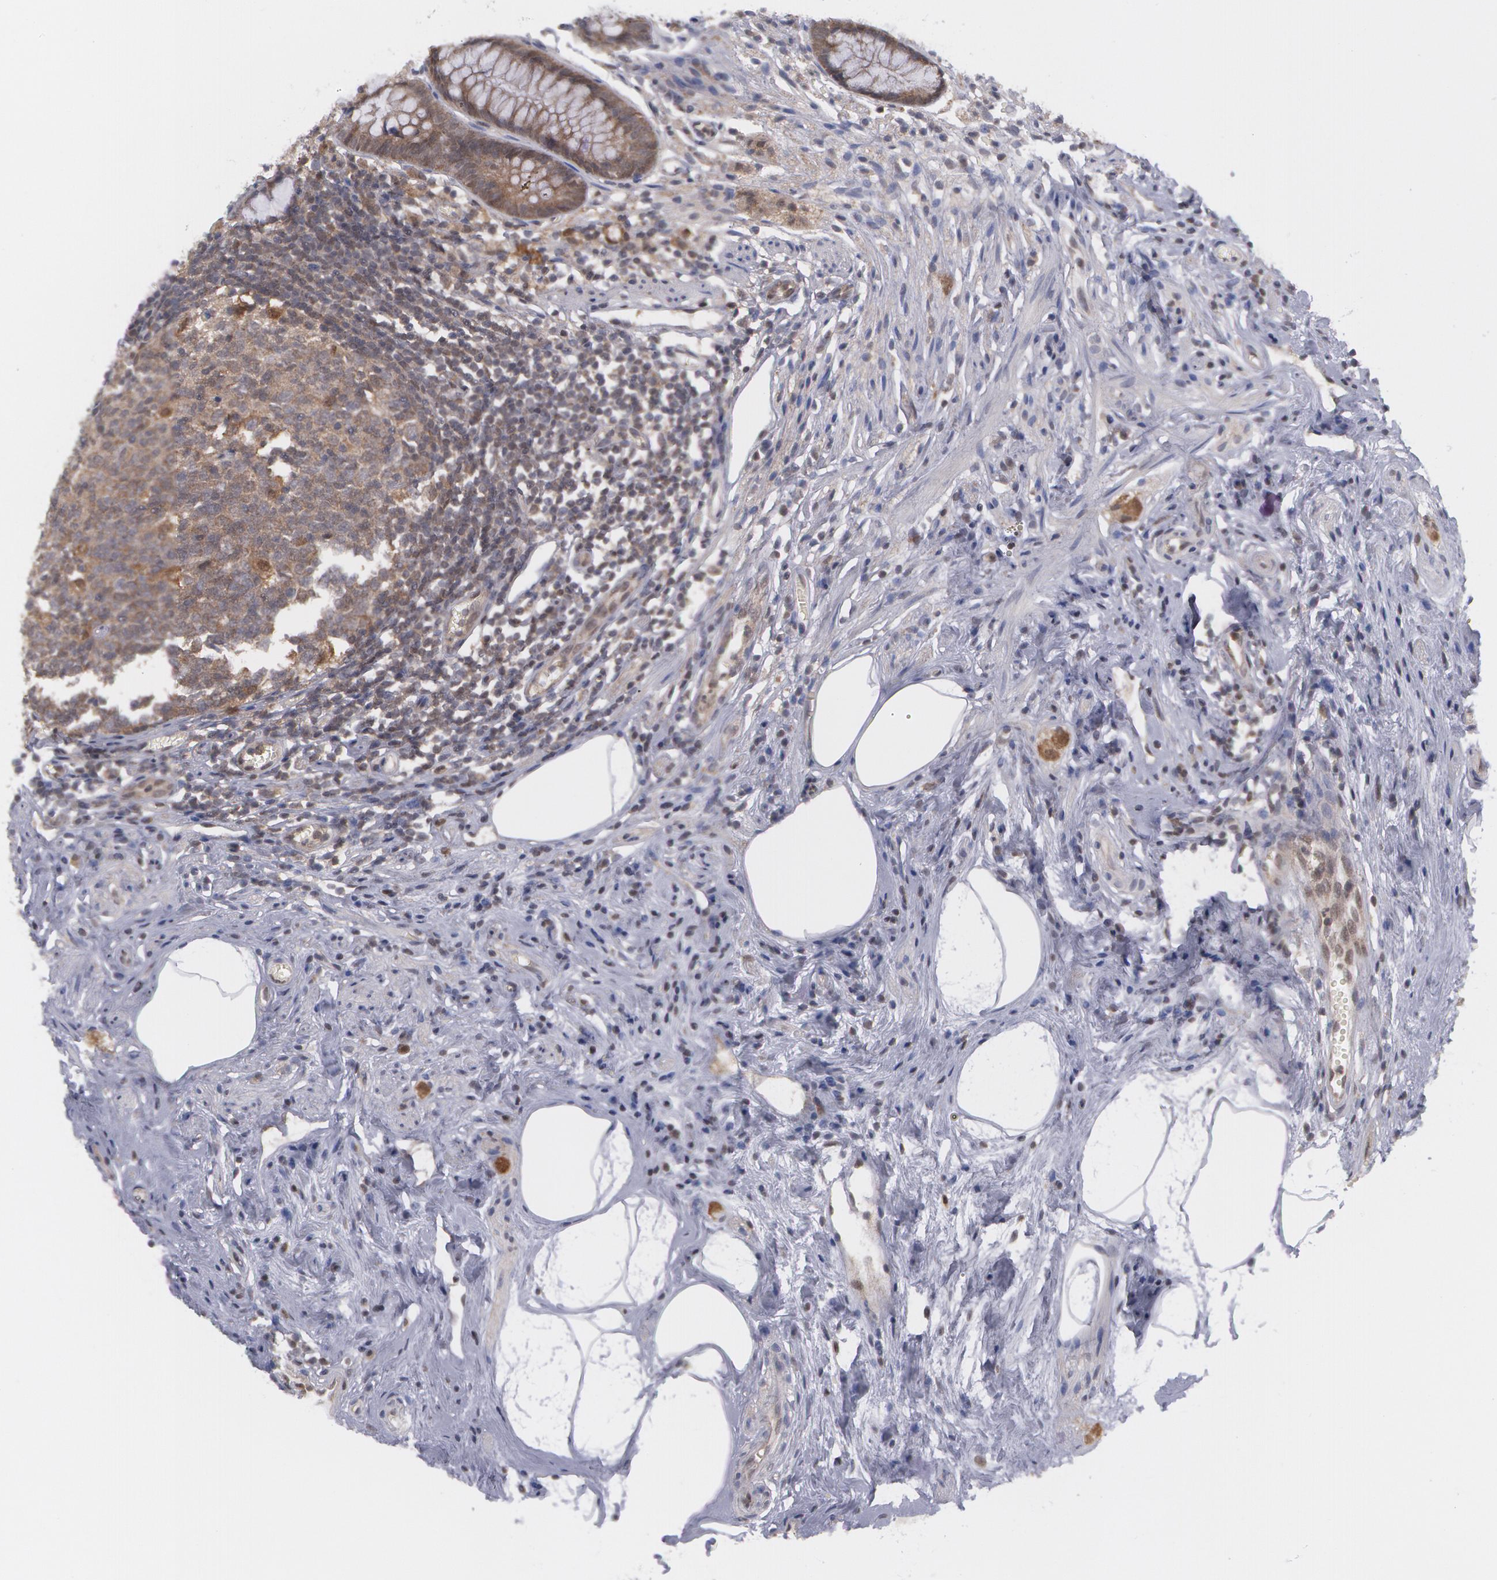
{"staining": {"intensity": "moderate", "quantity": "25%-75%", "location": "cytoplasmic/membranous"}, "tissue": "appendix", "cell_type": "Glandular cells", "image_type": "normal", "snomed": [{"axis": "morphology", "description": "Normal tissue, NOS"}, {"axis": "topography", "description": "Appendix"}], "caption": "Benign appendix exhibits moderate cytoplasmic/membranous staining in approximately 25%-75% of glandular cells, visualized by immunohistochemistry.", "gene": "TXNRD1", "patient": {"sex": "male", "age": 38}}